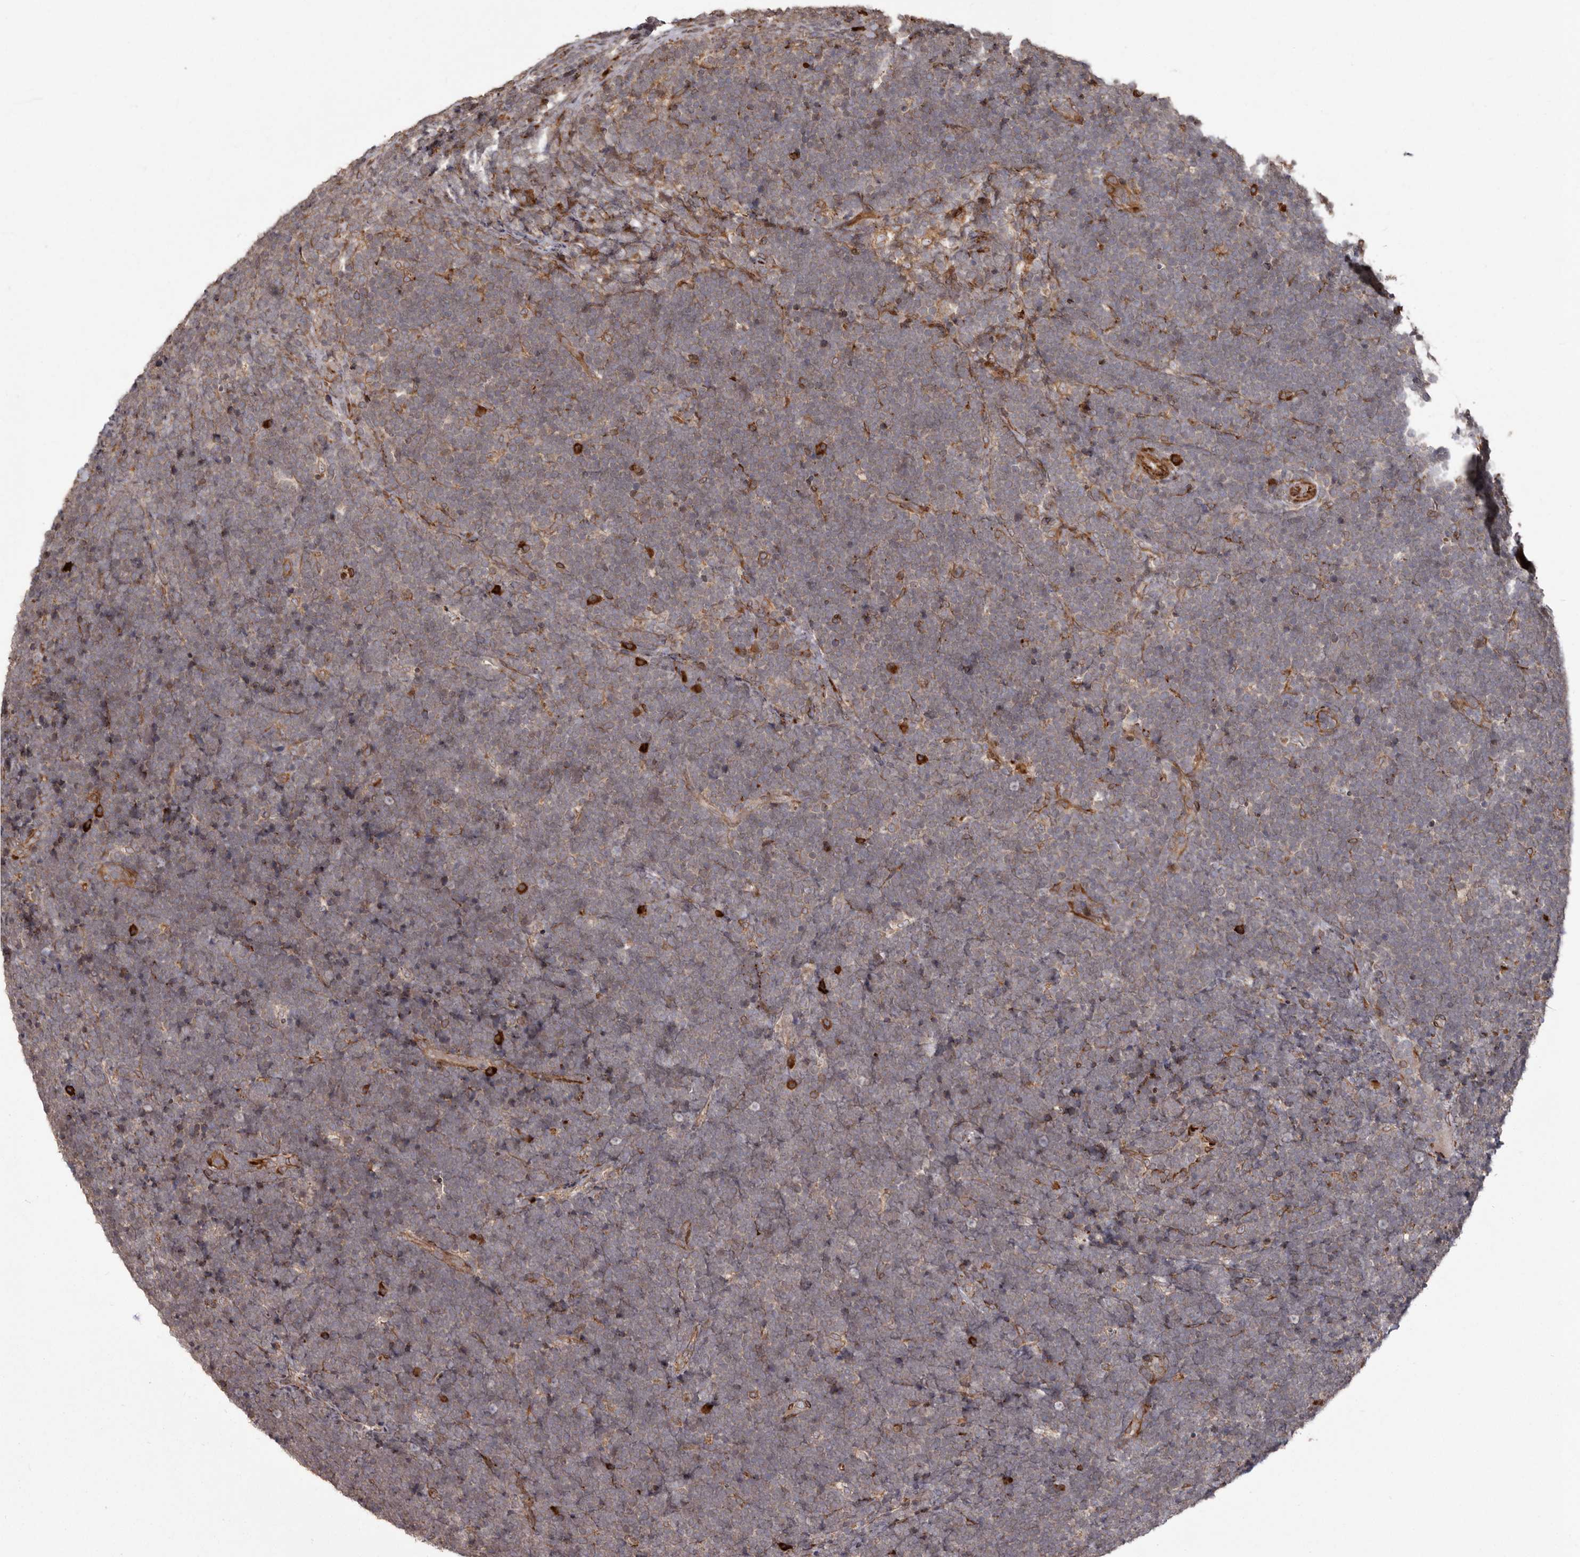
{"staining": {"intensity": "weak", "quantity": "<25%", "location": "cytoplasmic/membranous"}, "tissue": "lymphoma", "cell_type": "Tumor cells", "image_type": "cancer", "snomed": [{"axis": "morphology", "description": "Malignant lymphoma, non-Hodgkin's type, High grade"}, {"axis": "topography", "description": "Lymph node"}], "caption": "Tumor cells show no significant staining in lymphoma.", "gene": "NUP43", "patient": {"sex": "male", "age": 13}}